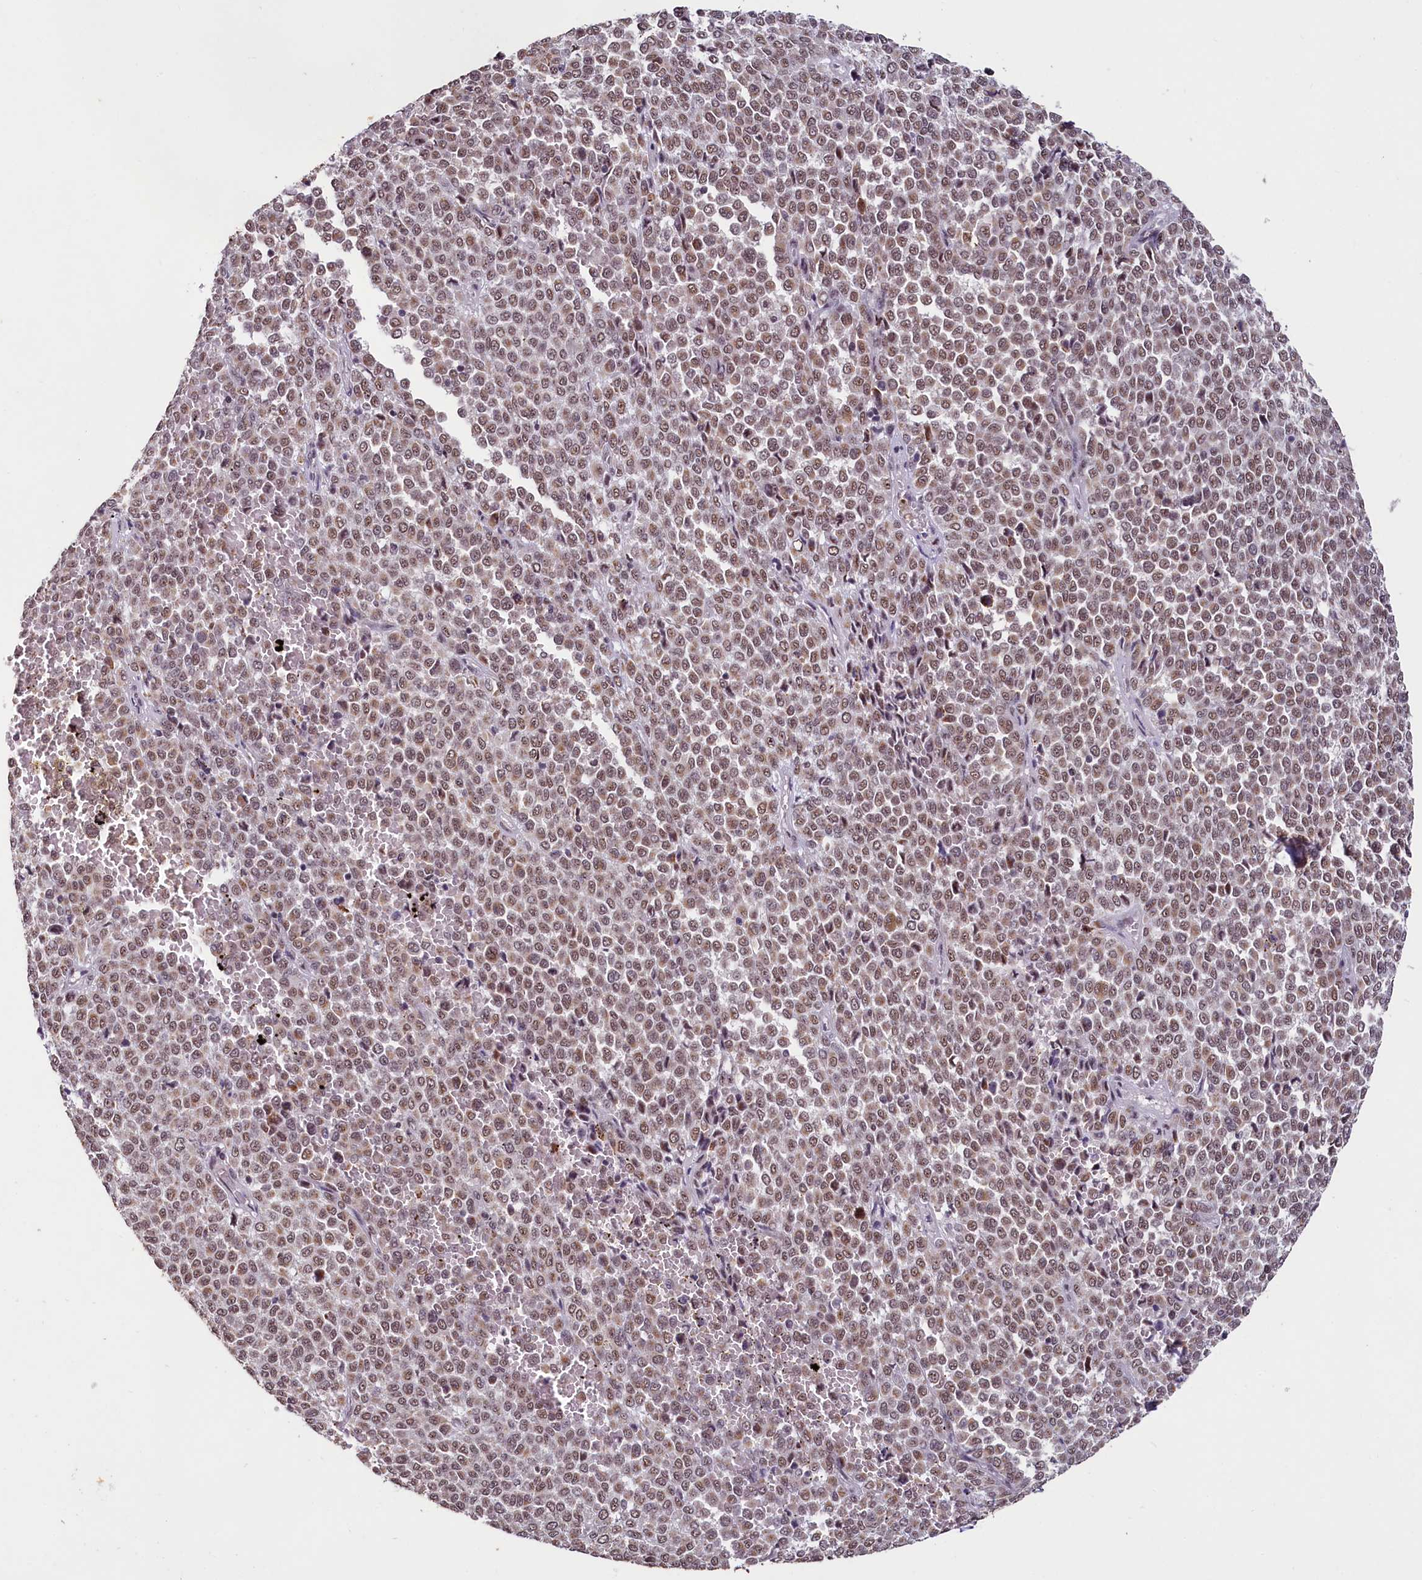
{"staining": {"intensity": "moderate", "quantity": ">75%", "location": "nuclear"}, "tissue": "melanoma", "cell_type": "Tumor cells", "image_type": "cancer", "snomed": [{"axis": "morphology", "description": "Malignant melanoma, Metastatic site"}, {"axis": "topography", "description": "Pancreas"}], "caption": "Malignant melanoma (metastatic site) stained with immunohistochemistry (IHC) reveals moderate nuclear expression in about >75% of tumor cells. (Brightfield microscopy of DAB IHC at high magnification).", "gene": "PDE6D", "patient": {"sex": "female", "age": 30}}